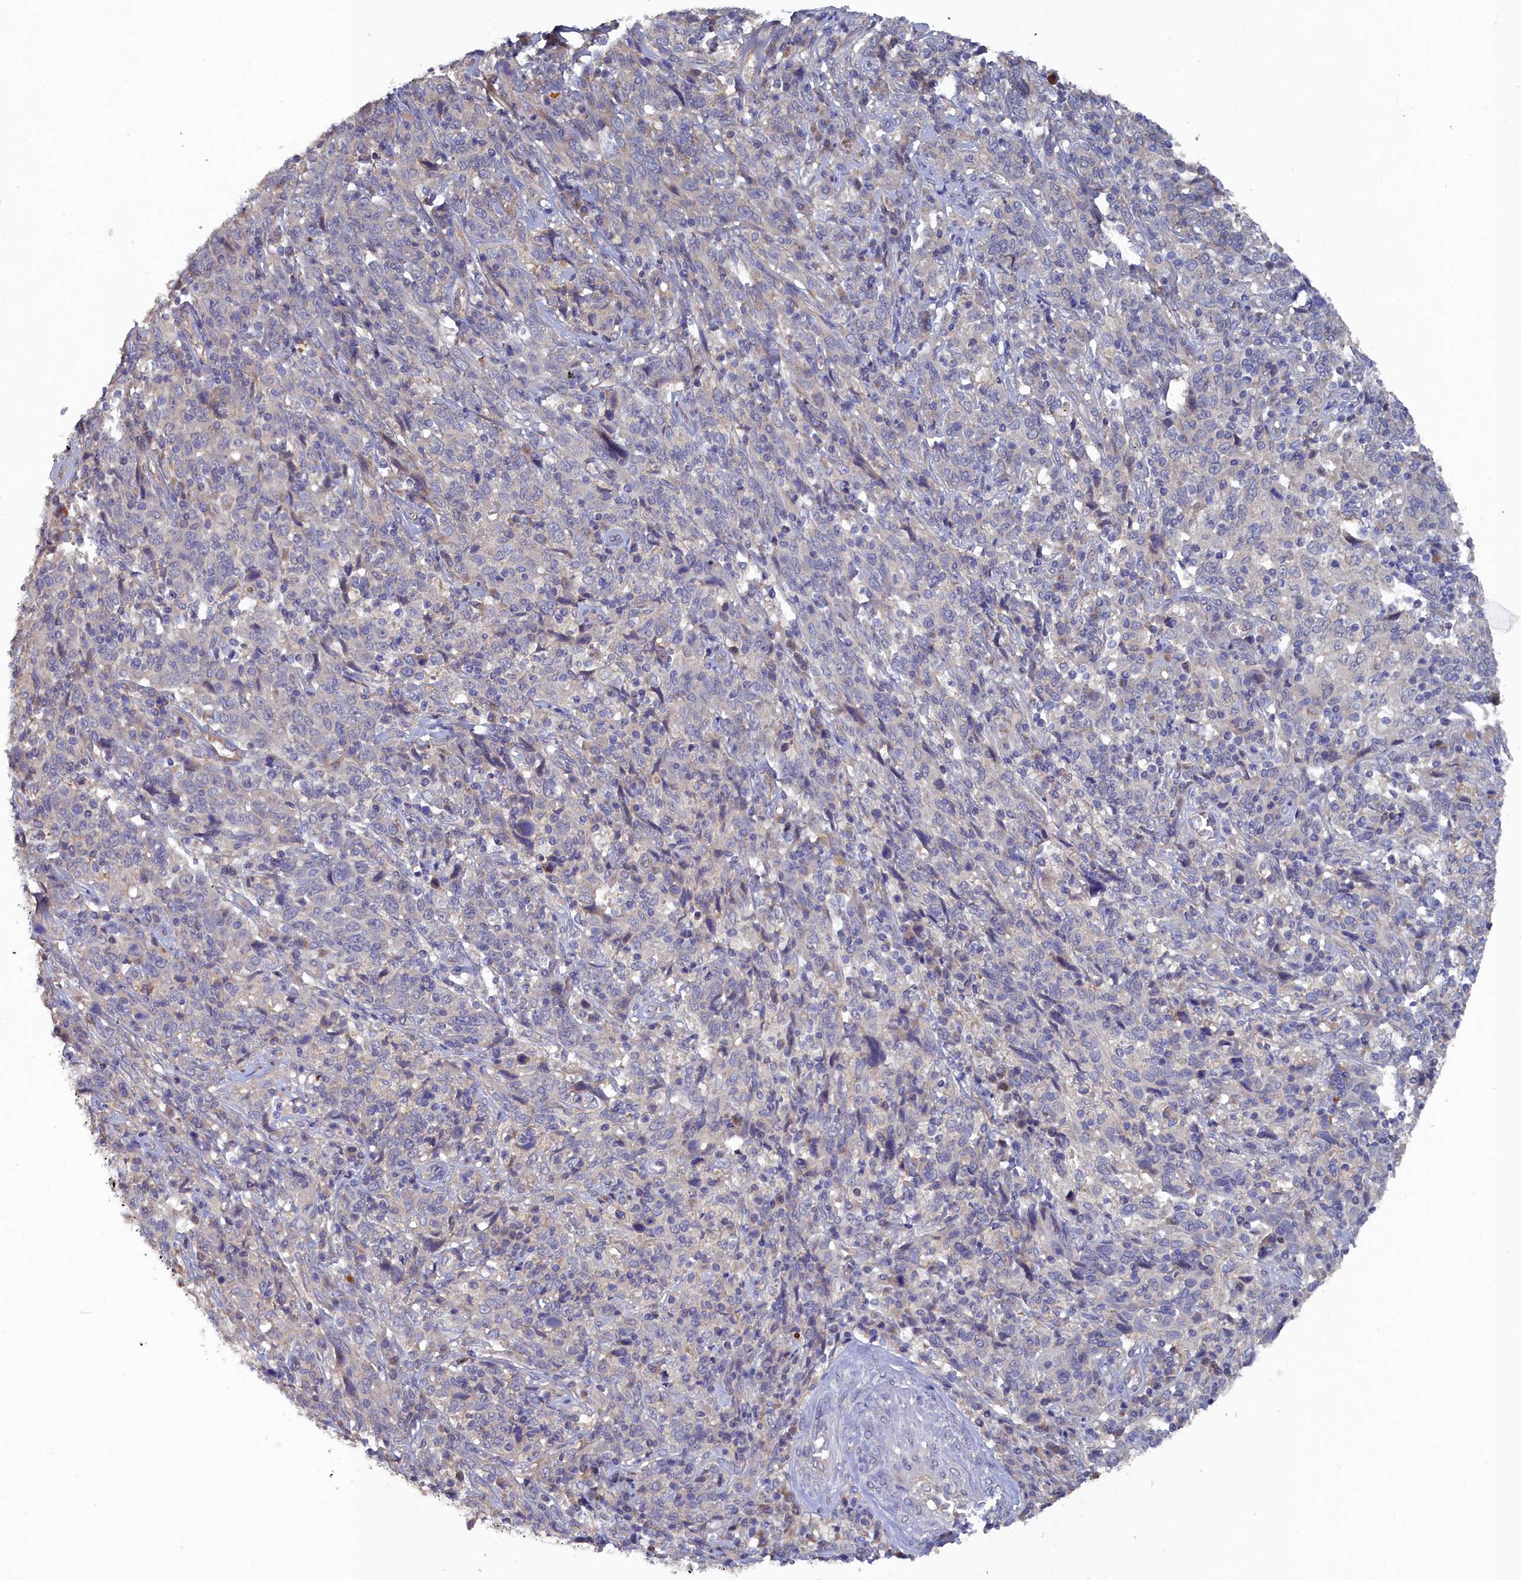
{"staining": {"intensity": "negative", "quantity": "none", "location": "none"}, "tissue": "cervical cancer", "cell_type": "Tumor cells", "image_type": "cancer", "snomed": [{"axis": "morphology", "description": "Squamous cell carcinoma, NOS"}, {"axis": "topography", "description": "Cervix"}], "caption": "This image is of cervical cancer (squamous cell carcinoma) stained with IHC to label a protein in brown with the nuclei are counter-stained blue. There is no expression in tumor cells.", "gene": "RDX", "patient": {"sex": "female", "age": 46}}